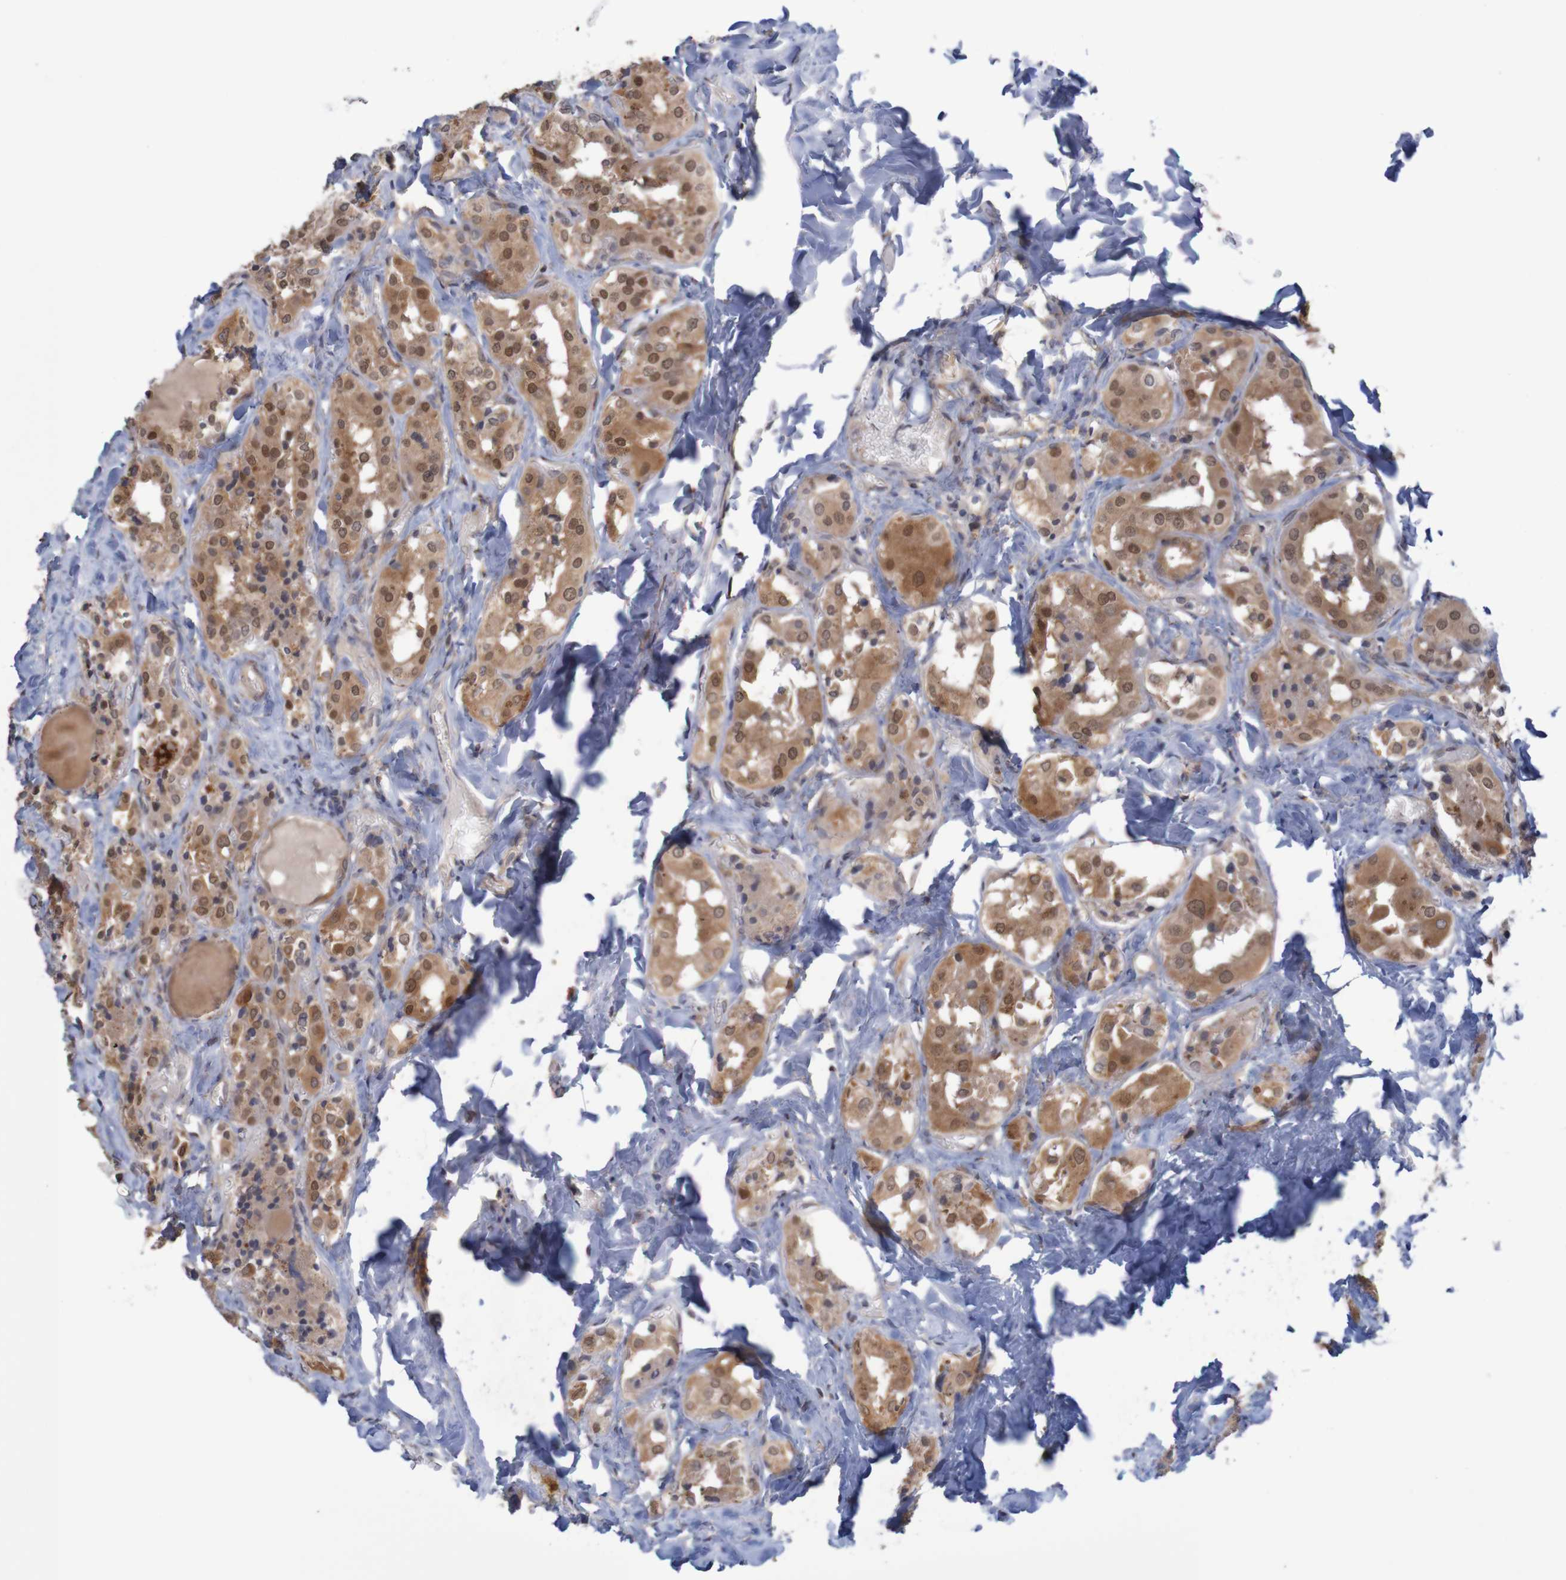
{"staining": {"intensity": "moderate", "quantity": ">75%", "location": "cytoplasmic/membranous"}, "tissue": "parathyroid gland", "cell_type": "Glandular cells", "image_type": "normal", "snomed": [{"axis": "morphology", "description": "Normal tissue, NOS"}, {"axis": "morphology", "description": "Atrophy, NOS"}, {"axis": "topography", "description": "Parathyroid gland"}], "caption": "Immunohistochemical staining of normal human parathyroid gland displays >75% levels of moderate cytoplasmic/membranous protein staining in approximately >75% of glandular cells.", "gene": "ANKK1", "patient": {"sex": "female", "age": 54}}